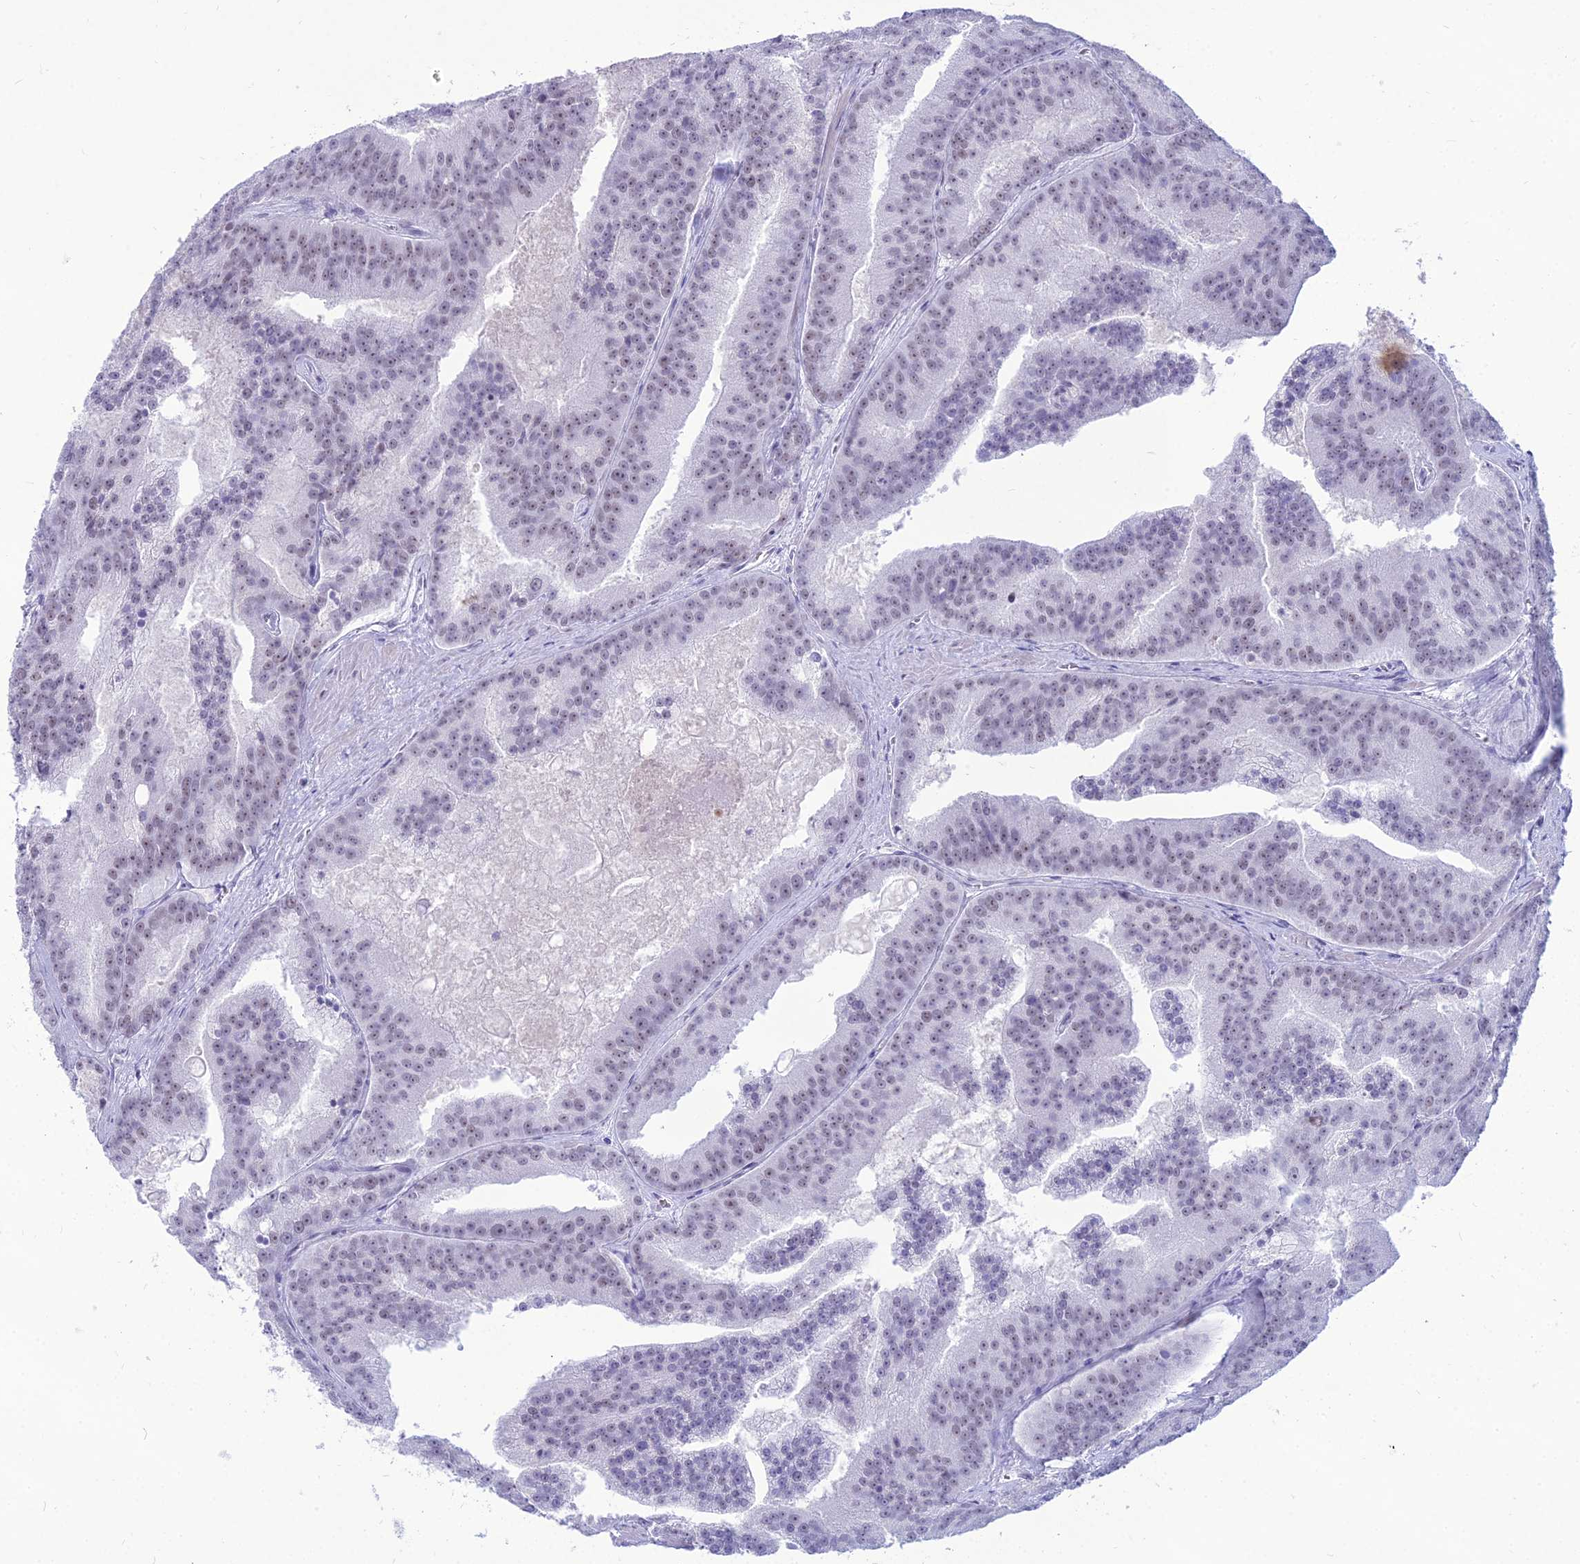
{"staining": {"intensity": "weak", "quantity": "25%-75%", "location": "nuclear"}, "tissue": "prostate cancer", "cell_type": "Tumor cells", "image_type": "cancer", "snomed": [{"axis": "morphology", "description": "Adenocarcinoma, High grade"}, {"axis": "topography", "description": "Prostate"}], "caption": "Human prostate adenocarcinoma (high-grade) stained with a brown dye exhibits weak nuclear positive staining in about 25%-75% of tumor cells.", "gene": "DHX40", "patient": {"sex": "male", "age": 61}}